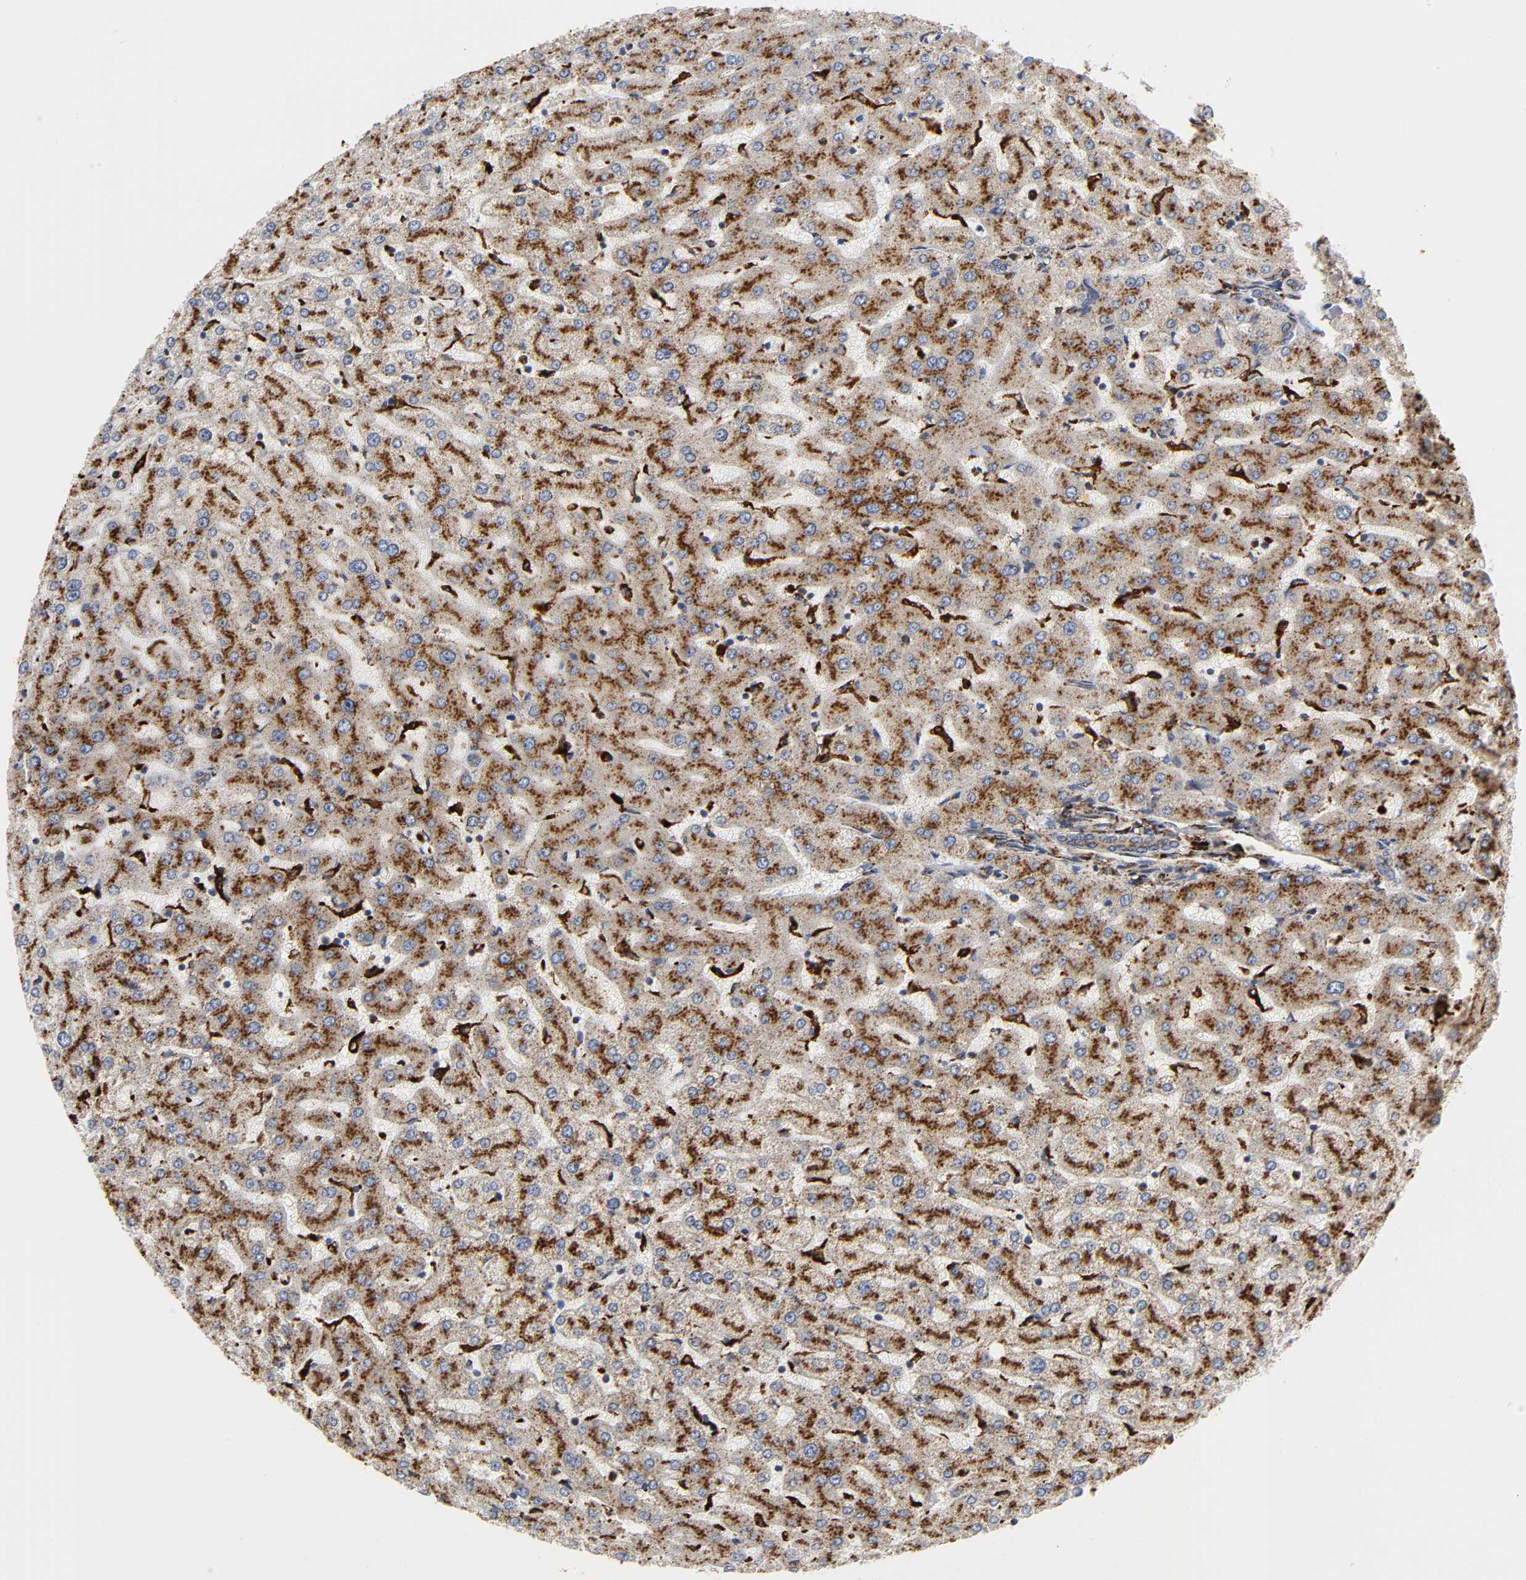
{"staining": {"intensity": "strong", "quantity": ">75%", "location": "cytoplasmic/membranous"}, "tissue": "liver", "cell_type": "Hepatocytes", "image_type": "normal", "snomed": [{"axis": "morphology", "description": "Normal tissue, NOS"}, {"axis": "morphology", "description": "Fibrosis, NOS"}, {"axis": "topography", "description": "Liver"}], "caption": "Liver stained for a protein (brown) demonstrates strong cytoplasmic/membranous positive expression in approximately >75% of hepatocytes.", "gene": "PSAP", "patient": {"sex": "female", "age": 29}}